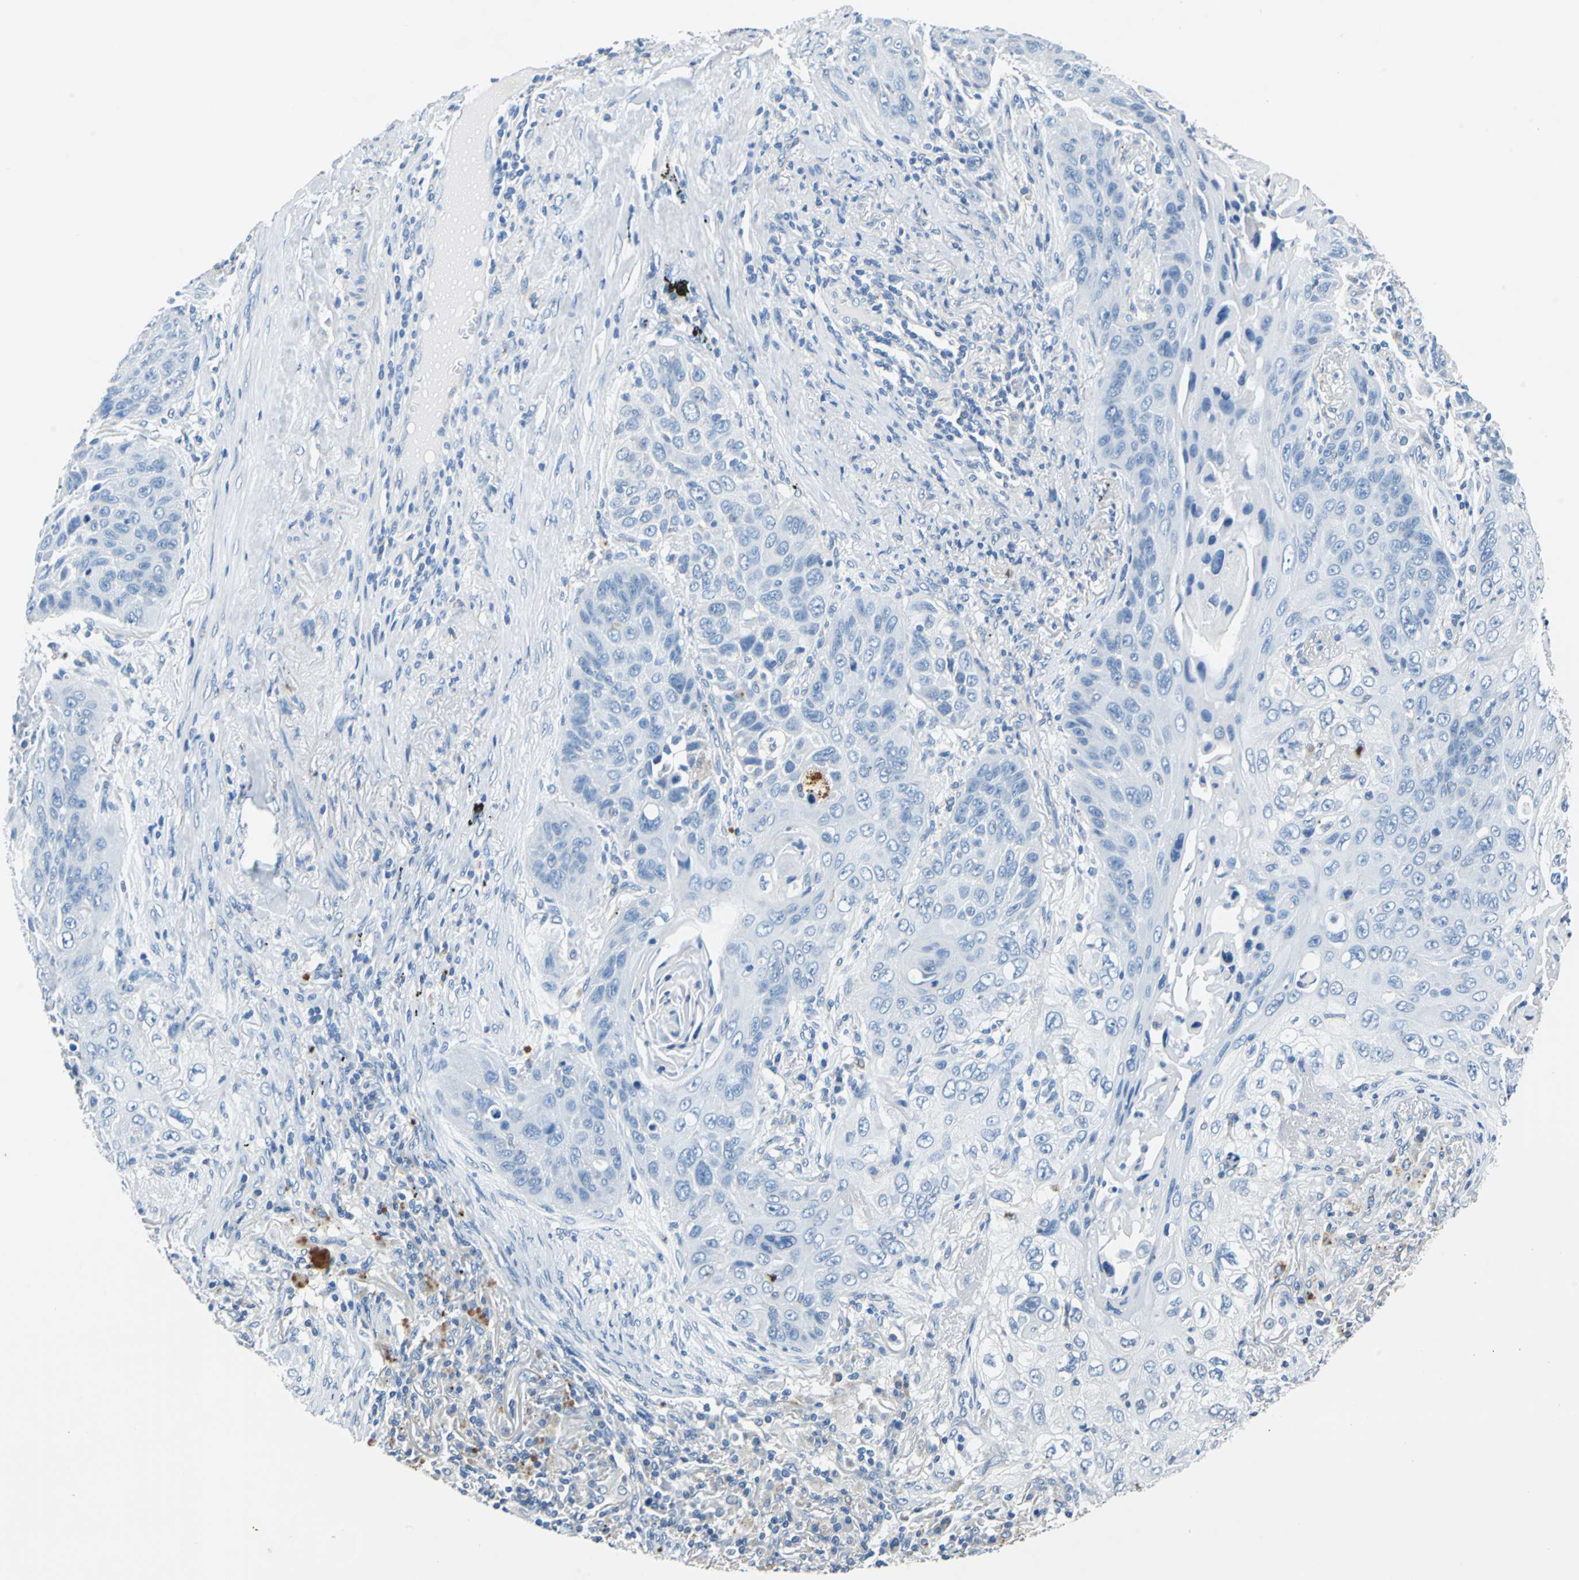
{"staining": {"intensity": "negative", "quantity": "none", "location": "none"}, "tissue": "lung cancer", "cell_type": "Tumor cells", "image_type": "cancer", "snomed": [{"axis": "morphology", "description": "Squamous cell carcinoma, NOS"}, {"axis": "topography", "description": "Lung"}], "caption": "This is an immunohistochemistry (IHC) photomicrograph of lung cancer (squamous cell carcinoma). There is no staining in tumor cells.", "gene": "TEX264", "patient": {"sex": "female", "age": 67}}